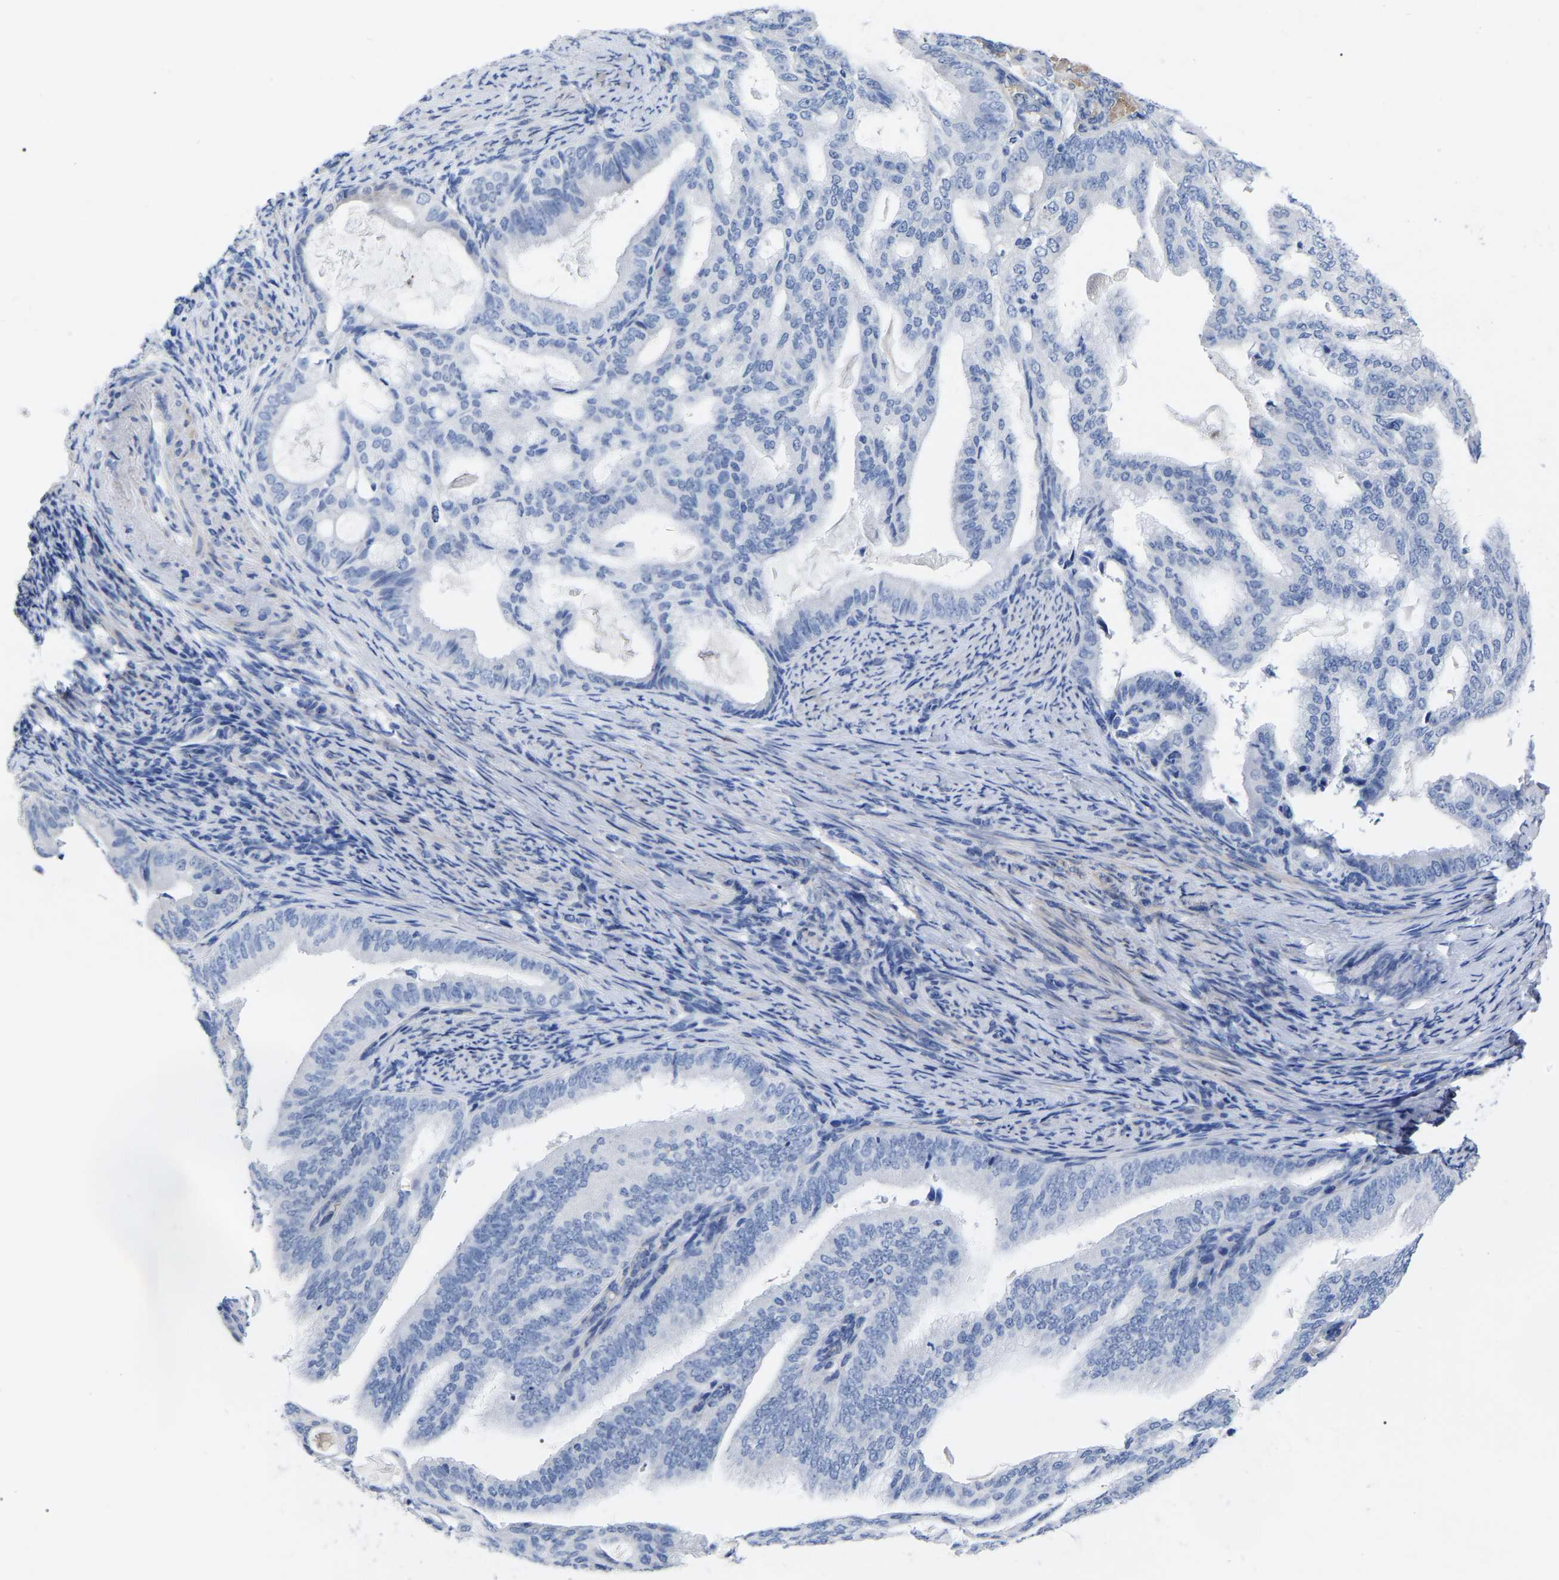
{"staining": {"intensity": "negative", "quantity": "none", "location": "none"}, "tissue": "endometrial cancer", "cell_type": "Tumor cells", "image_type": "cancer", "snomed": [{"axis": "morphology", "description": "Adenocarcinoma, NOS"}, {"axis": "topography", "description": "Endometrium"}], "caption": "This micrograph is of endometrial adenocarcinoma stained with IHC to label a protein in brown with the nuclei are counter-stained blue. There is no staining in tumor cells.", "gene": "GDF3", "patient": {"sex": "female", "age": 58}}